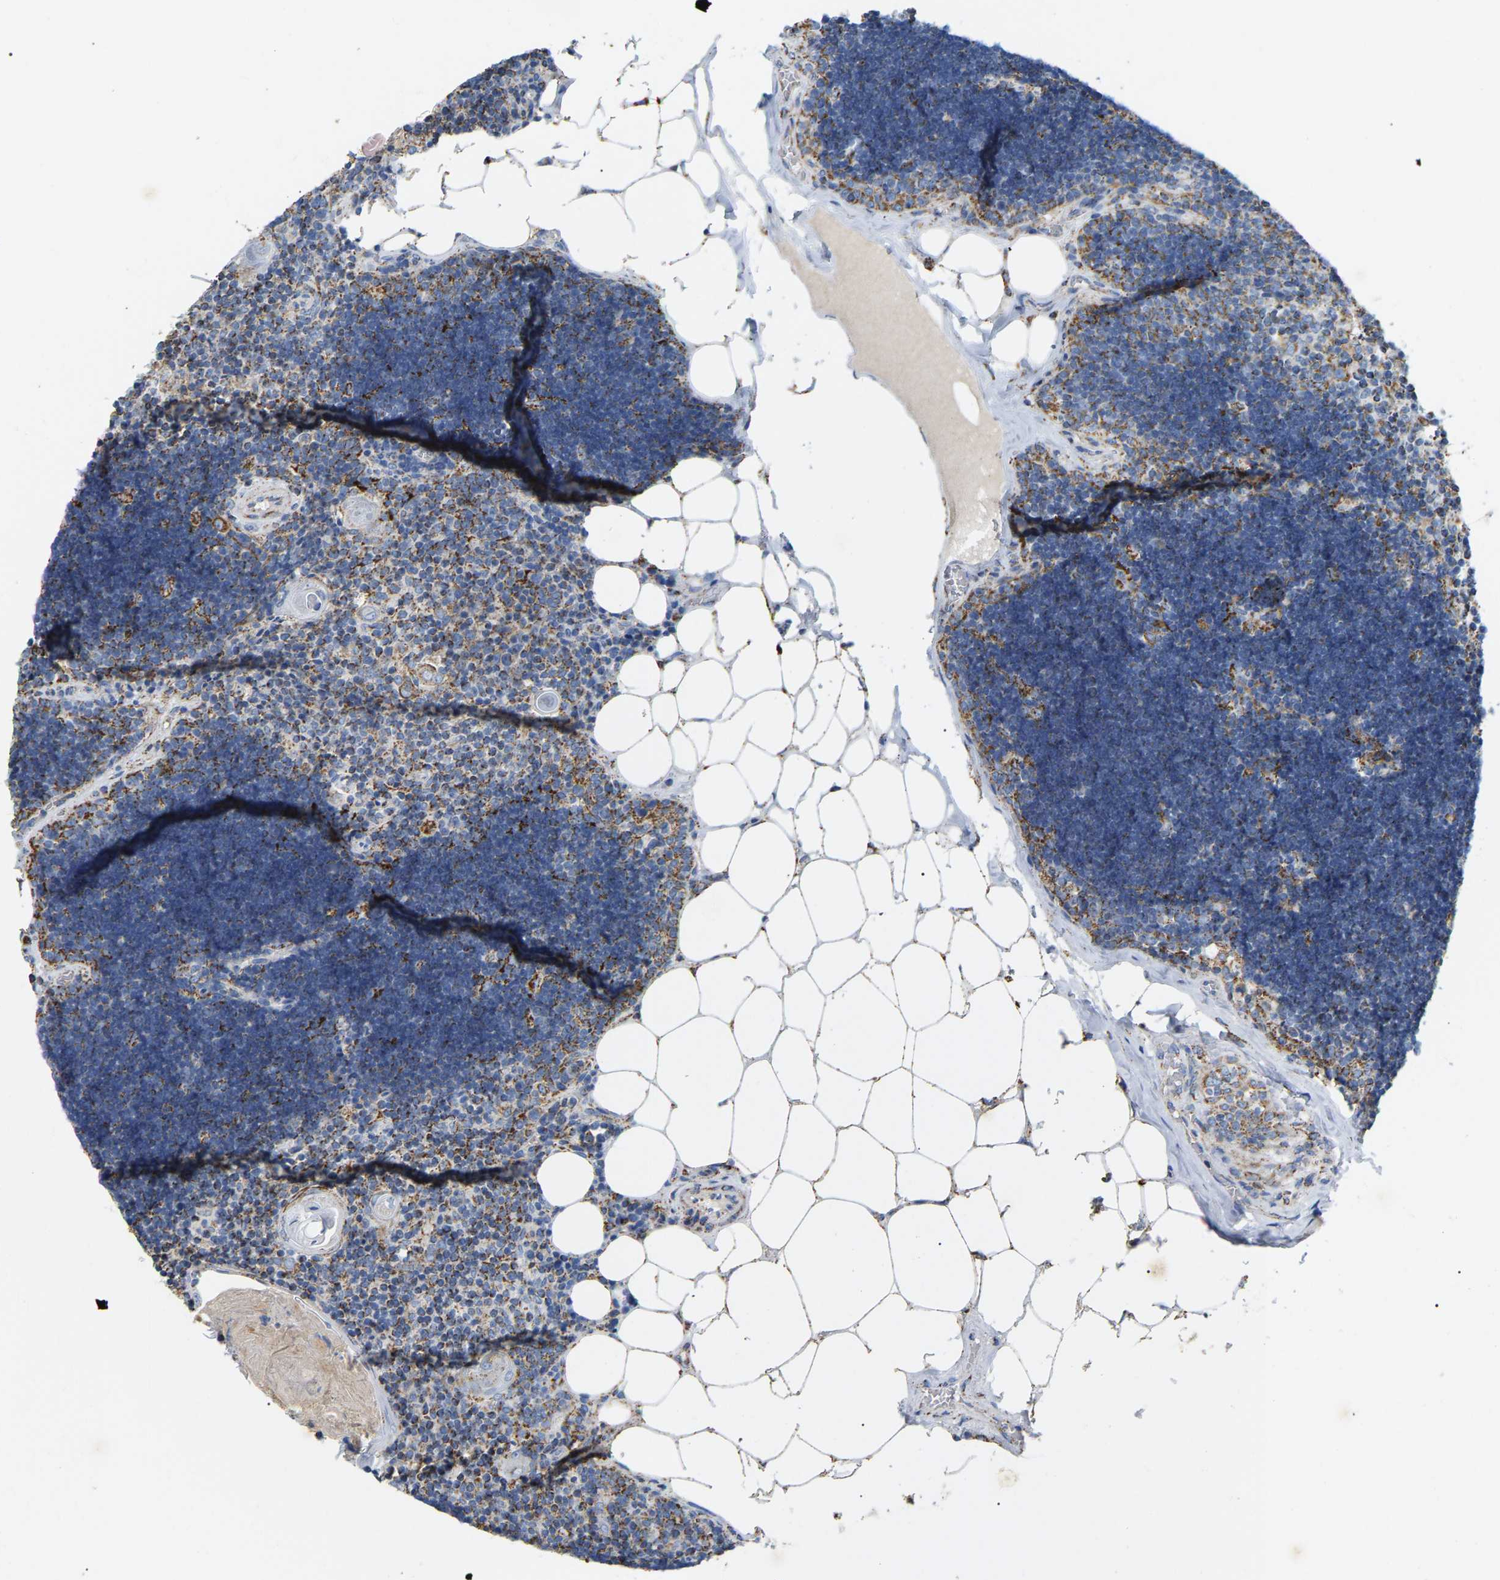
{"staining": {"intensity": "moderate", "quantity": "<25%", "location": "cytoplasmic/membranous"}, "tissue": "lymph node", "cell_type": "Germinal center cells", "image_type": "normal", "snomed": [{"axis": "morphology", "description": "Normal tissue, NOS"}, {"axis": "topography", "description": "Lymph node"}], "caption": "The micrograph displays immunohistochemical staining of normal lymph node. There is moderate cytoplasmic/membranous expression is present in about <25% of germinal center cells.", "gene": "HIBADH", "patient": {"sex": "male", "age": 33}}